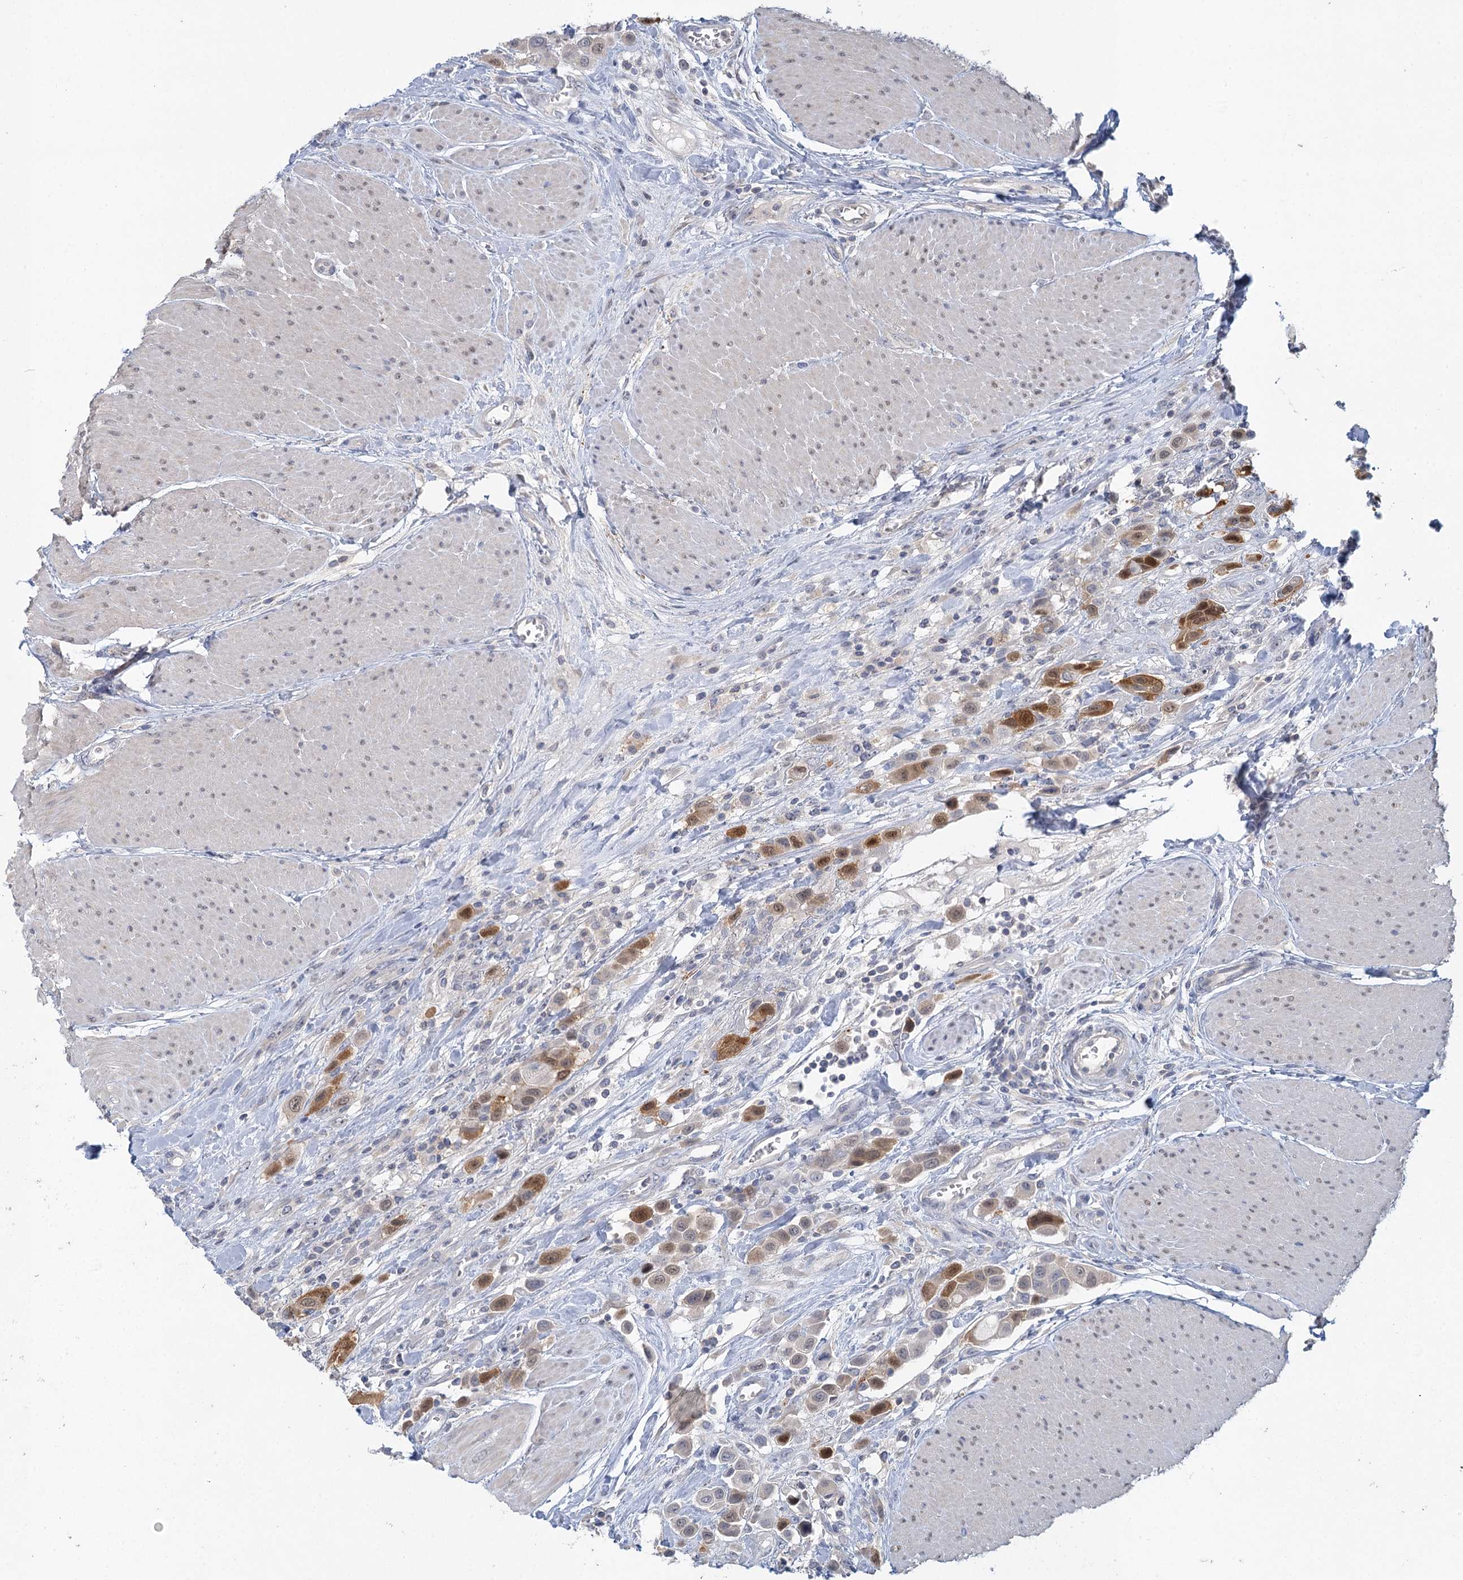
{"staining": {"intensity": "moderate", "quantity": ">75%", "location": "cytoplasmic/membranous"}, "tissue": "urothelial cancer", "cell_type": "Tumor cells", "image_type": "cancer", "snomed": [{"axis": "morphology", "description": "Urothelial carcinoma, High grade"}, {"axis": "topography", "description": "Urinary bladder"}], "caption": "Protein expression by IHC shows moderate cytoplasmic/membranous expression in approximately >75% of tumor cells in high-grade urothelial carcinoma.", "gene": "MYO7B", "patient": {"sex": "male", "age": 50}}